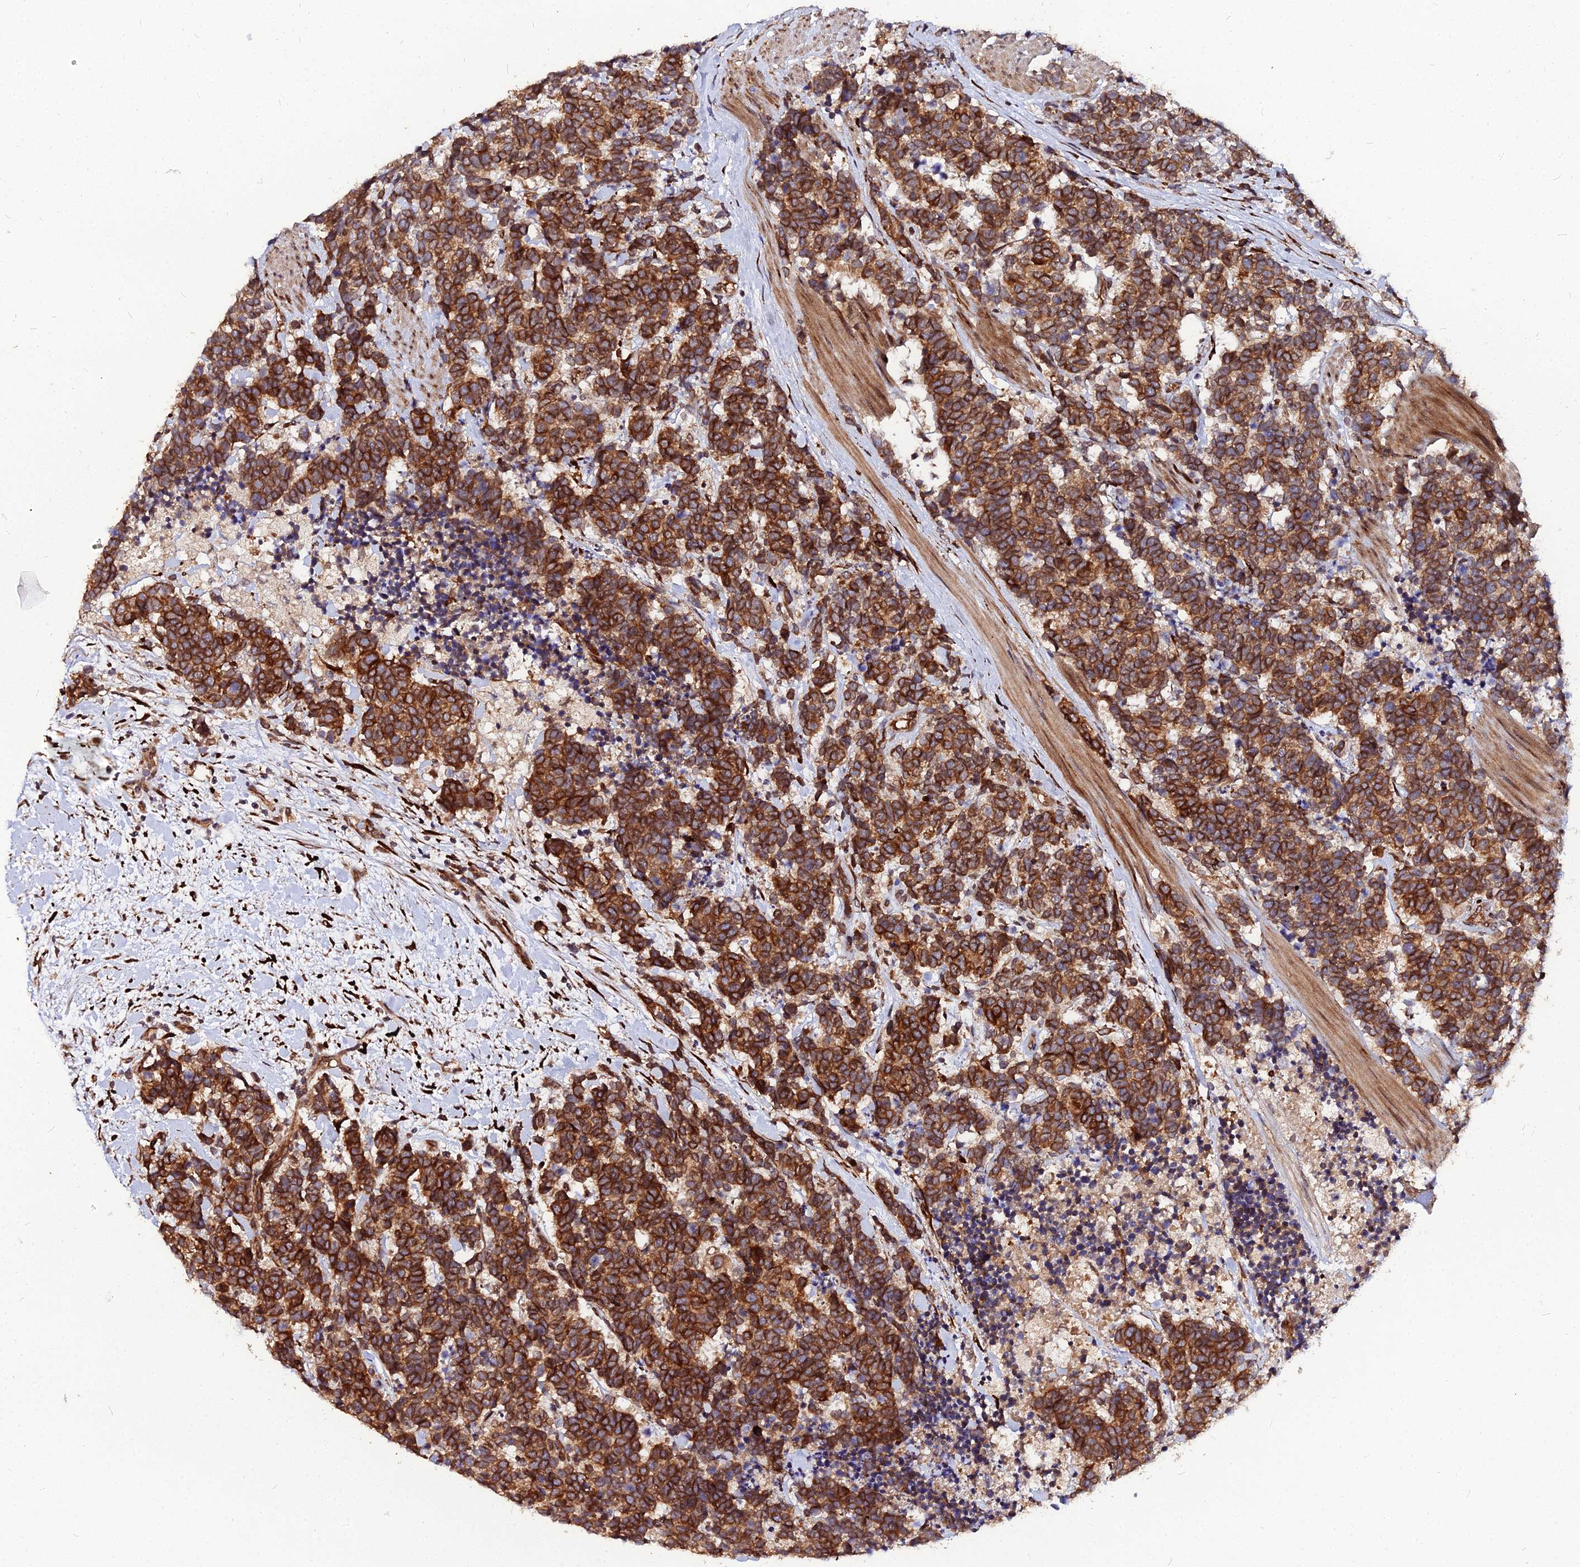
{"staining": {"intensity": "strong", "quantity": ">75%", "location": "cytoplasmic/membranous"}, "tissue": "carcinoid", "cell_type": "Tumor cells", "image_type": "cancer", "snomed": [{"axis": "morphology", "description": "Carcinoma, NOS"}, {"axis": "morphology", "description": "Carcinoid, malignant, NOS"}, {"axis": "topography", "description": "Prostate"}], "caption": "IHC of human carcinoid demonstrates high levels of strong cytoplasmic/membranous staining in approximately >75% of tumor cells. (Brightfield microscopy of DAB IHC at high magnification).", "gene": "PDE4D", "patient": {"sex": "male", "age": 57}}